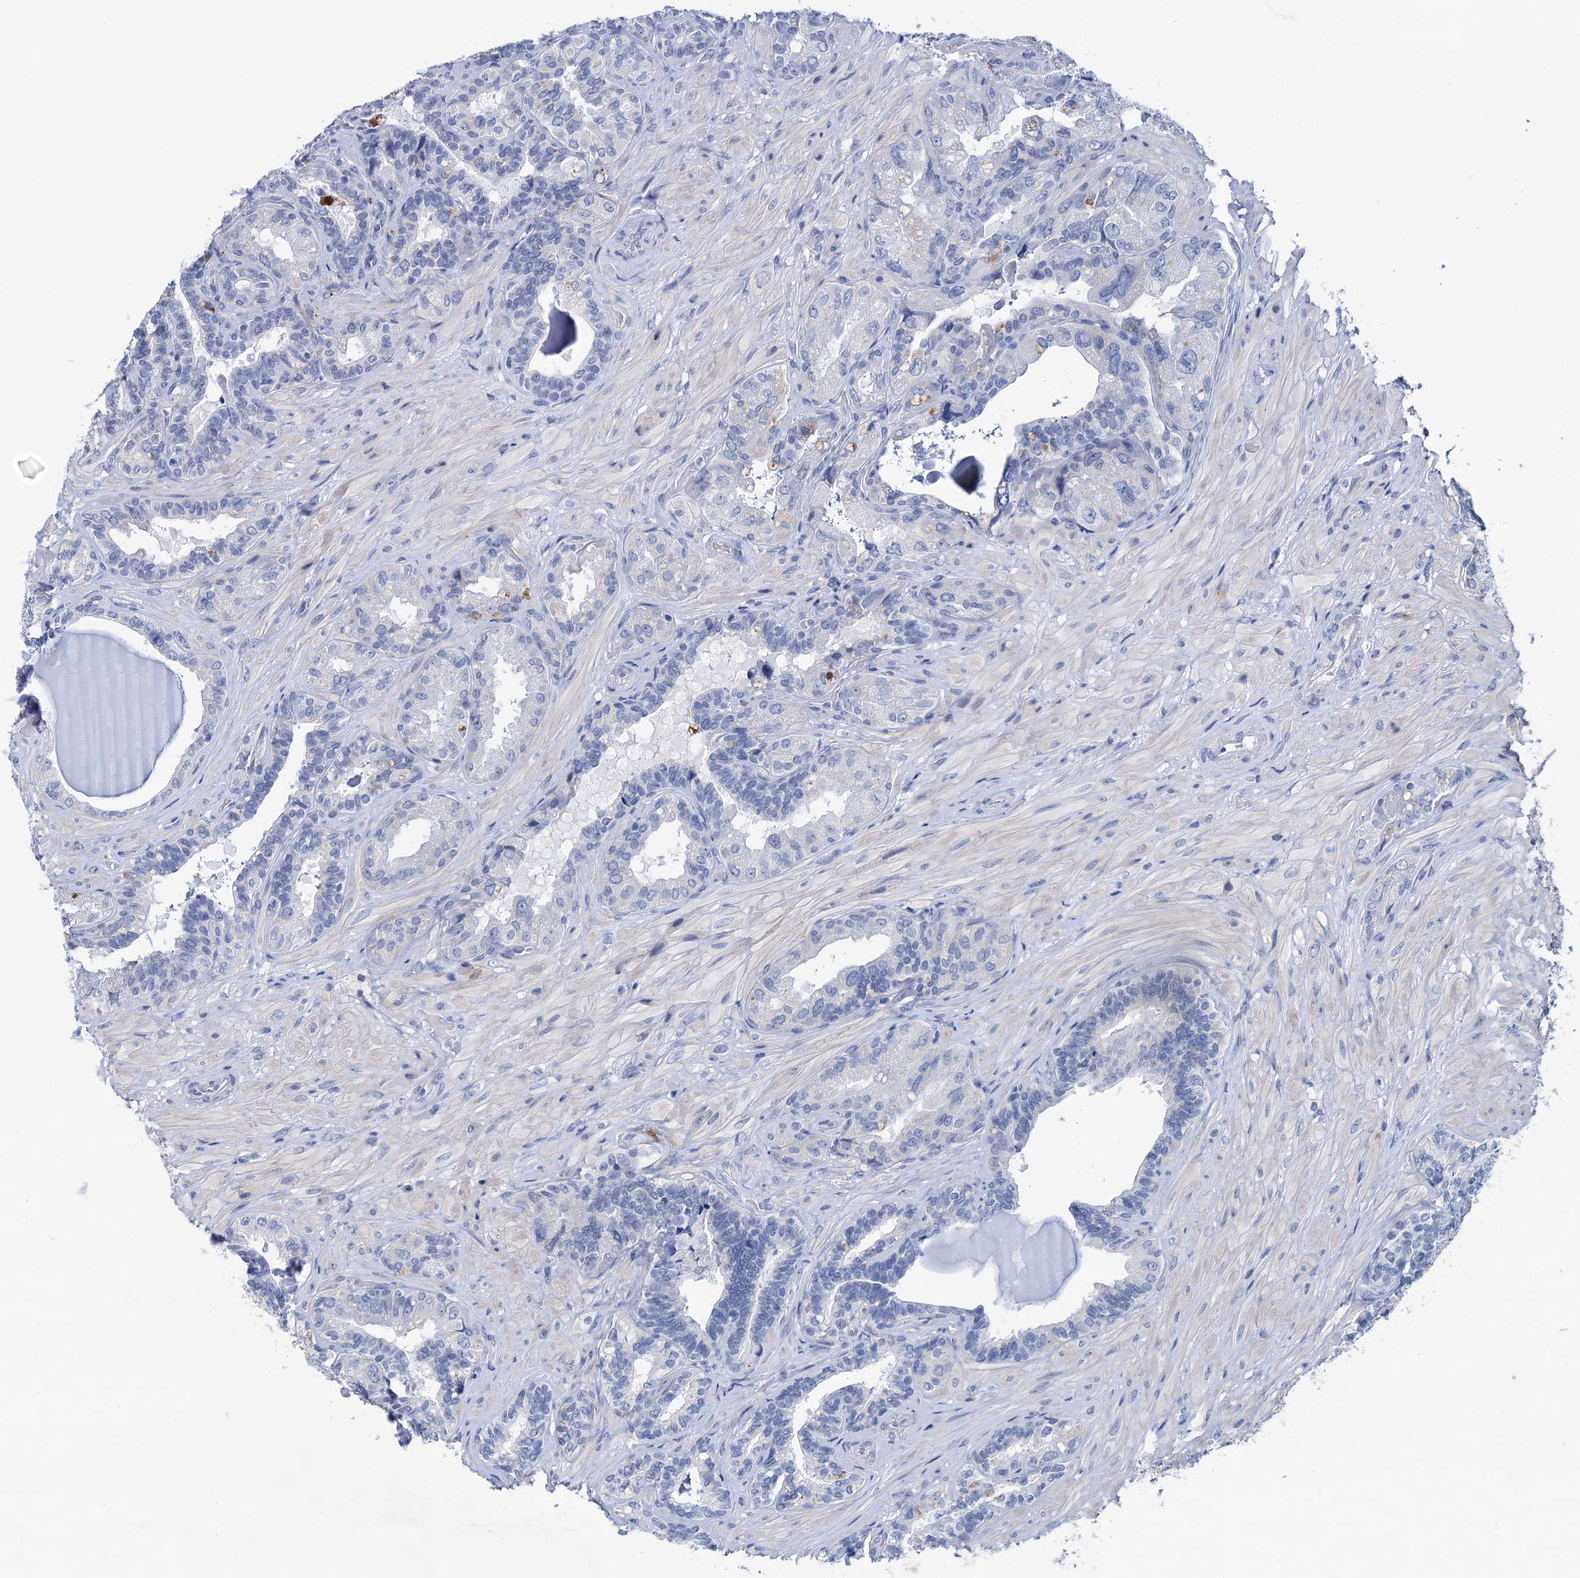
{"staining": {"intensity": "negative", "quantity": "none", "location": "none"}, "tissue": "seminal vesicle", "cell_type": "Glandular cells", "image_type": "normal", "snomed": [{"axis": "morphology", "description": "Normal tissue, NOS"}, {"axis": "topography", "description": "Prostate and seminal vesicle, NOS"}, {"axis": "topography", "description": "Prostate"}, {"axis": "topography", "description": "Seminal veicle"}], "caption": "This is an immunohistochemistry (IHC) histopathology image of normal human seminal vesicle. There is no expression in glandular cells.", "gene": "MYOZ3", "patient": {"sex": "male", "age": 67}}